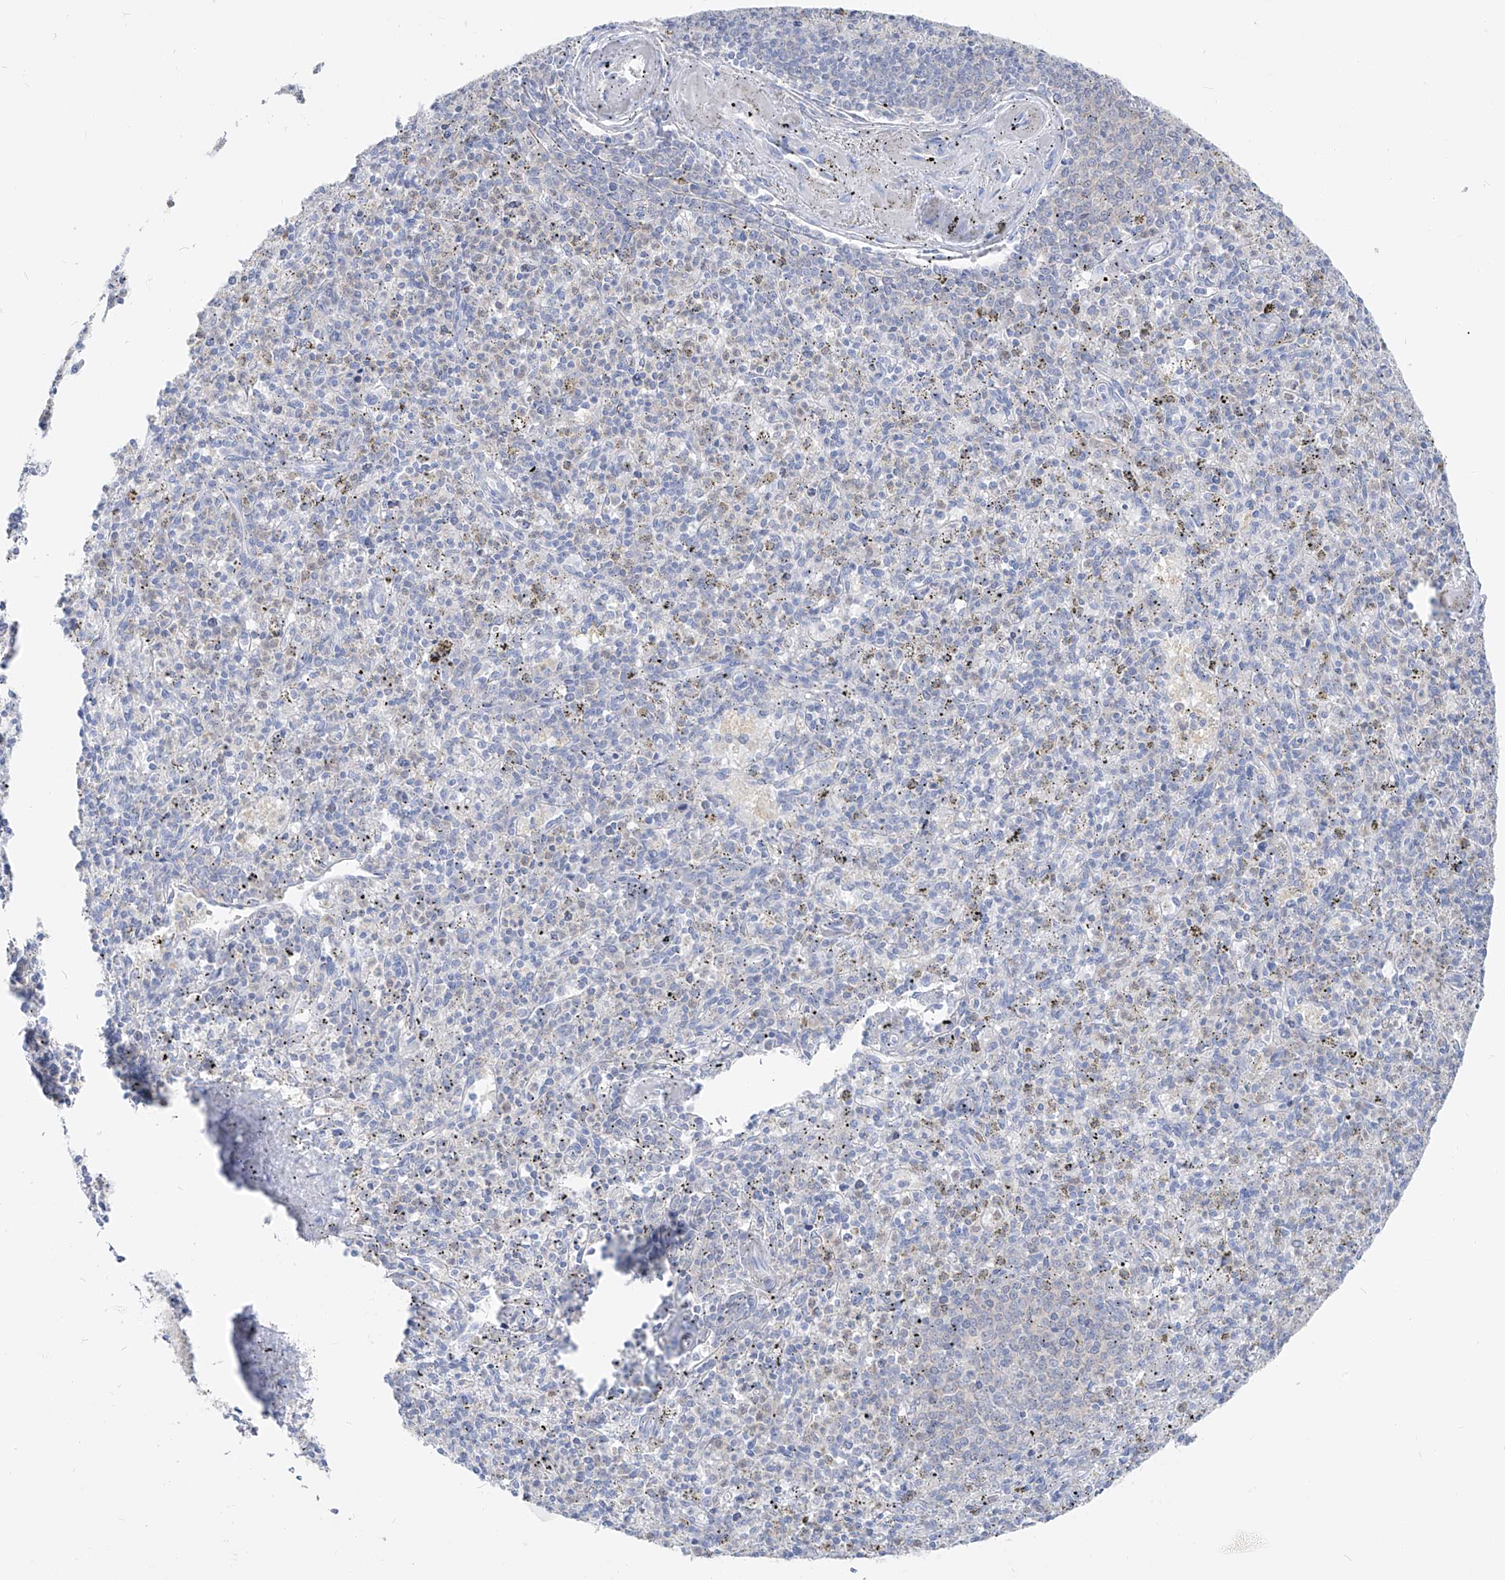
{"staining": {"intensity": "negative", "quantity": "none", "location": "none"}, "tissue": "spleen", "cell_type": "Cells in red pulp", "image_type": "normal", "snomed": [{"axis": "morphology", "description": "Normal tissue, NOS"}, {"axis": "topography", "description": "Spleen"}], "caption": "Immunohistochemistry (IHC) of unremarkable human spleen exhibits no positivity in cells in red pulp.", "gene": "UFL1", "patient": {"sex": "male", "age": 72}}